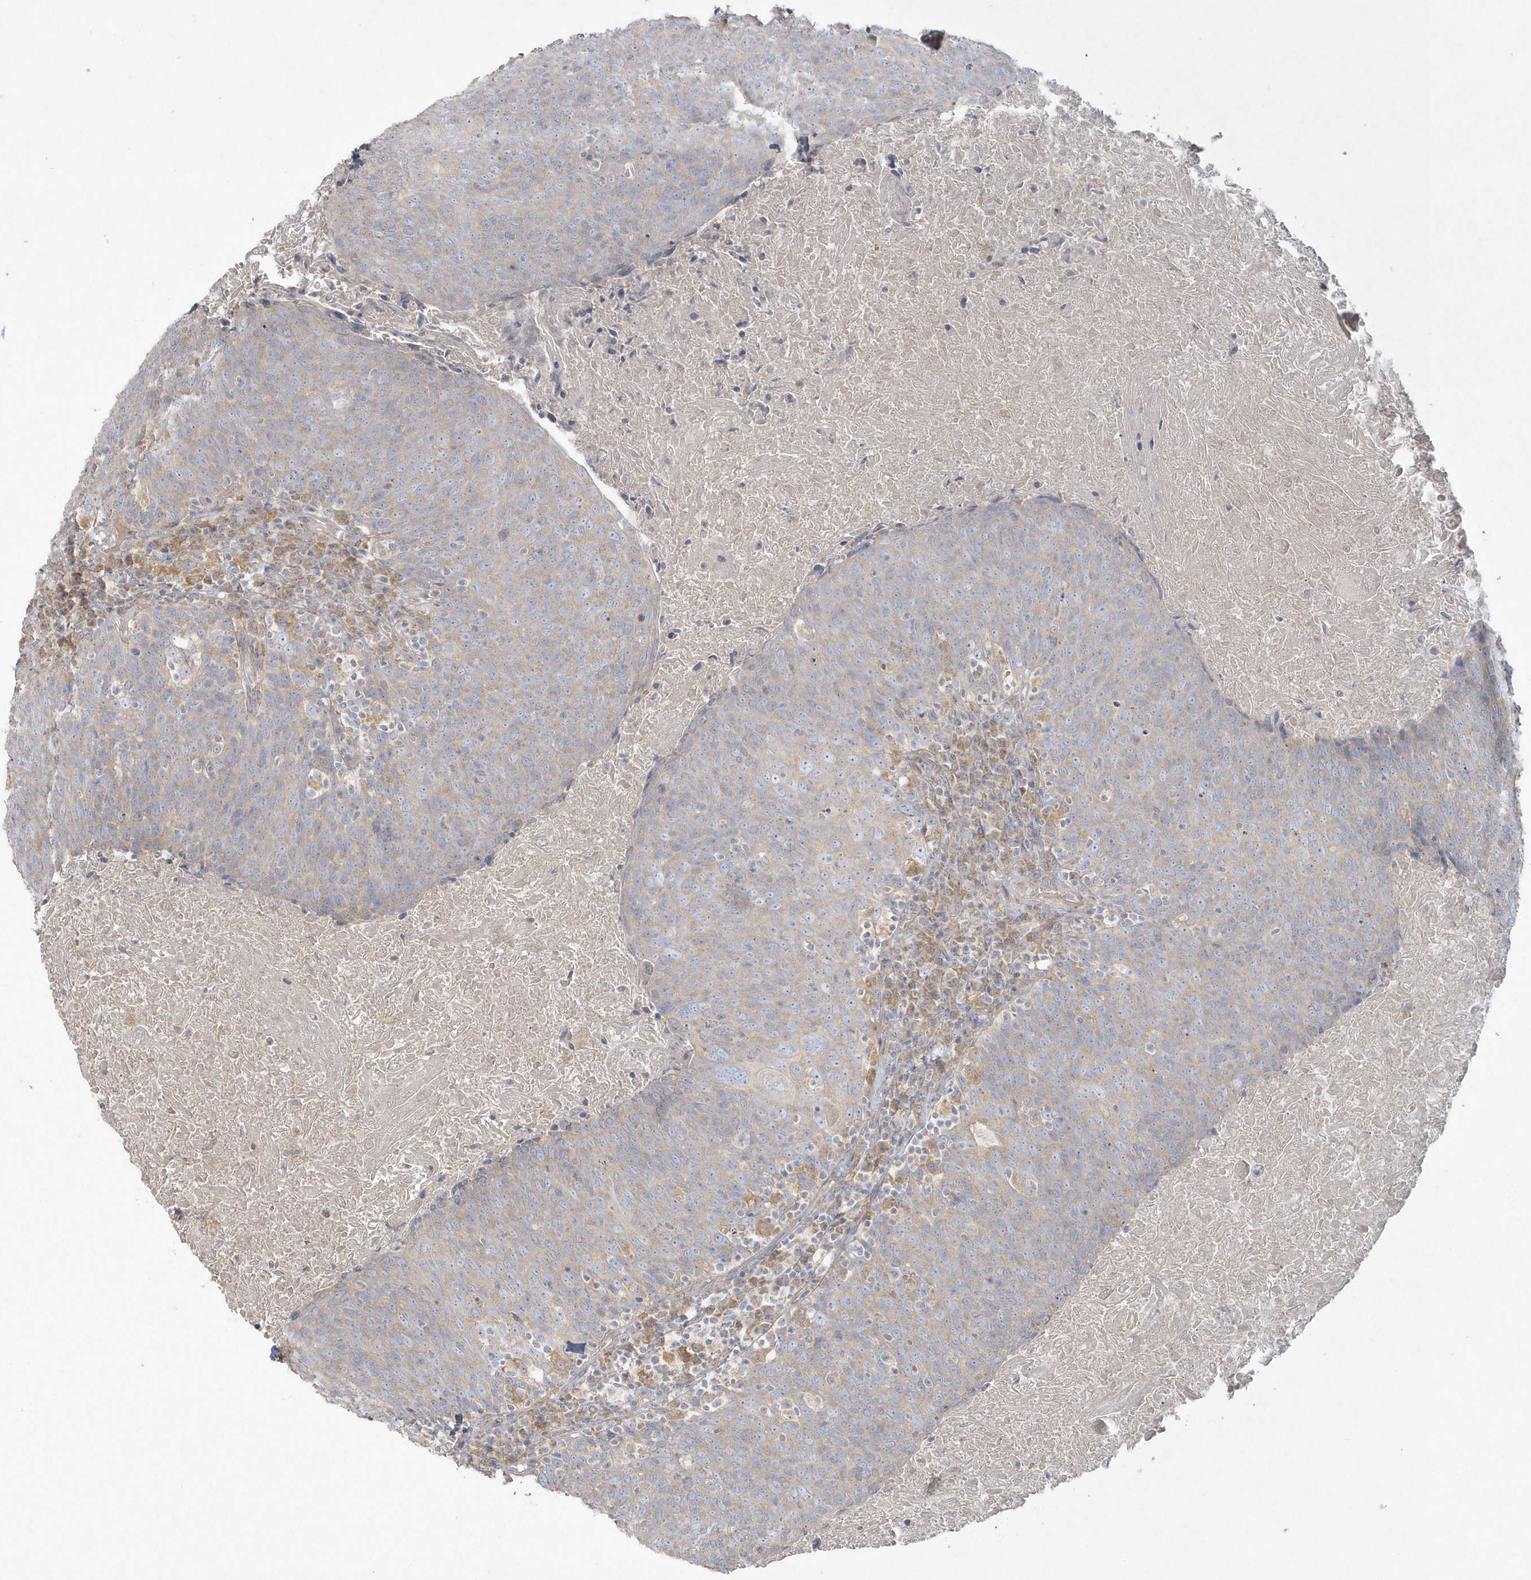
{"staining": {"intensity": "weak", "quantity": "<25%", "location": "cytoplasmic/membranous"}, "tissue": "head and neck cancer", "cell_type": "Tumor cells", "image_type": "cancer", "snomed": [{"axis": "morphology", "description": "Squamous cell carcinoma, NOS"}, {"axis": "morphology", "description": "Squamous cell carcinoma, metastatic, NOS"}, {"axis": "topography", "description": "Lymph node"}, {"axis": "topography", "description": "Head-Neck"}], "caption": "Tumor cells show no significant protein positivity in head and neck cancer (squamous cell carcinoma). (Immunohistochemistry, brightfield microscopy, high magnification).", "gene": "BLTP3A", "patient": {"sex": "male", "age": 62}}